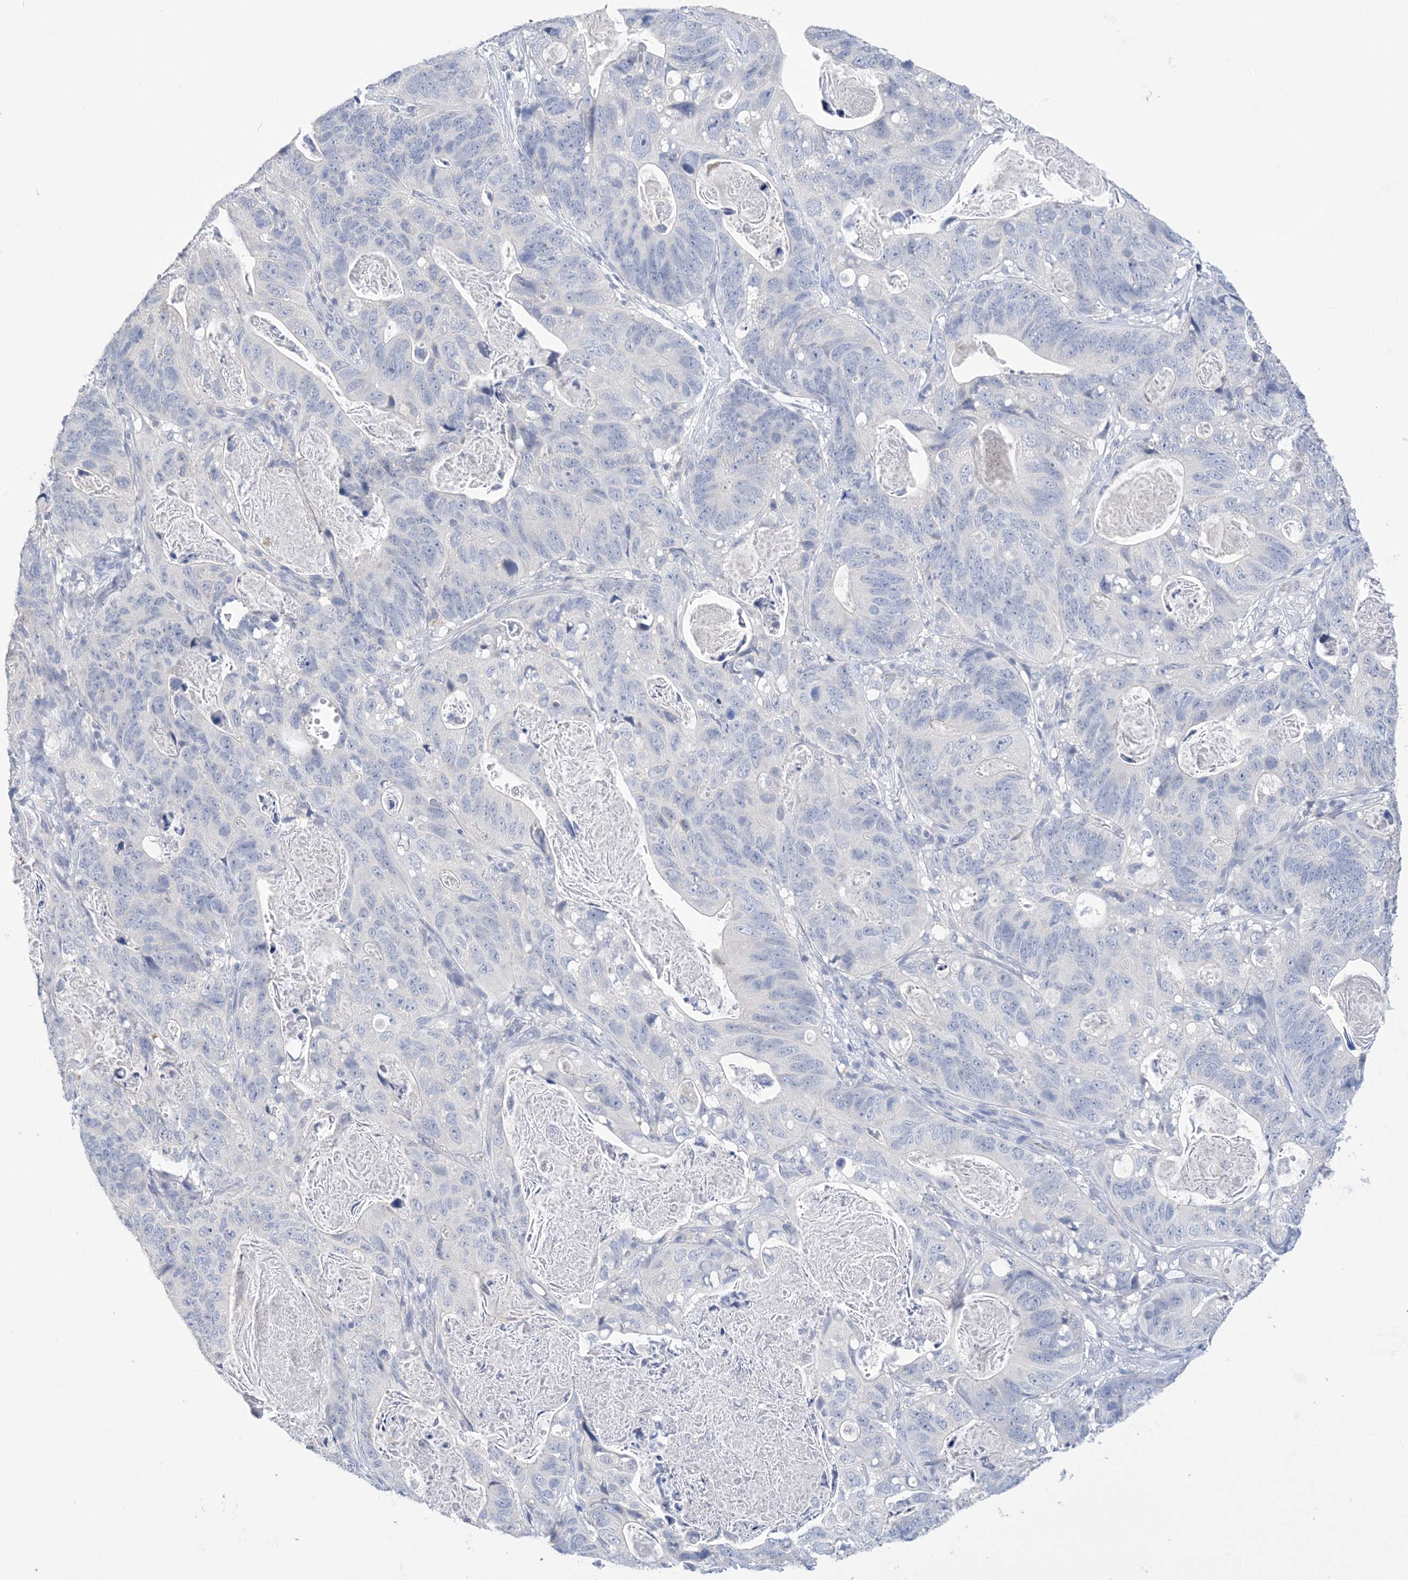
{"staining": {"intensity": "negative", "quantity": "none", "location": "none"}, "tissue": "stomach cancer", "cell_type": "Tumor cells", "image_type": "cancer", "snomed": [{"axis": "morphology", "description": "Normal tissue, NOS"}, {"axis": "morphology", "description": "Adenocarcinoma, NOS"}, {"axis": "topography", "description": "Stomach"}], "caption": "Tumor cells show no significant protein staining in adenocarcinoma (stomach).", "gene": "DSC3", "patient": {"sex": "female", "age": 89}}